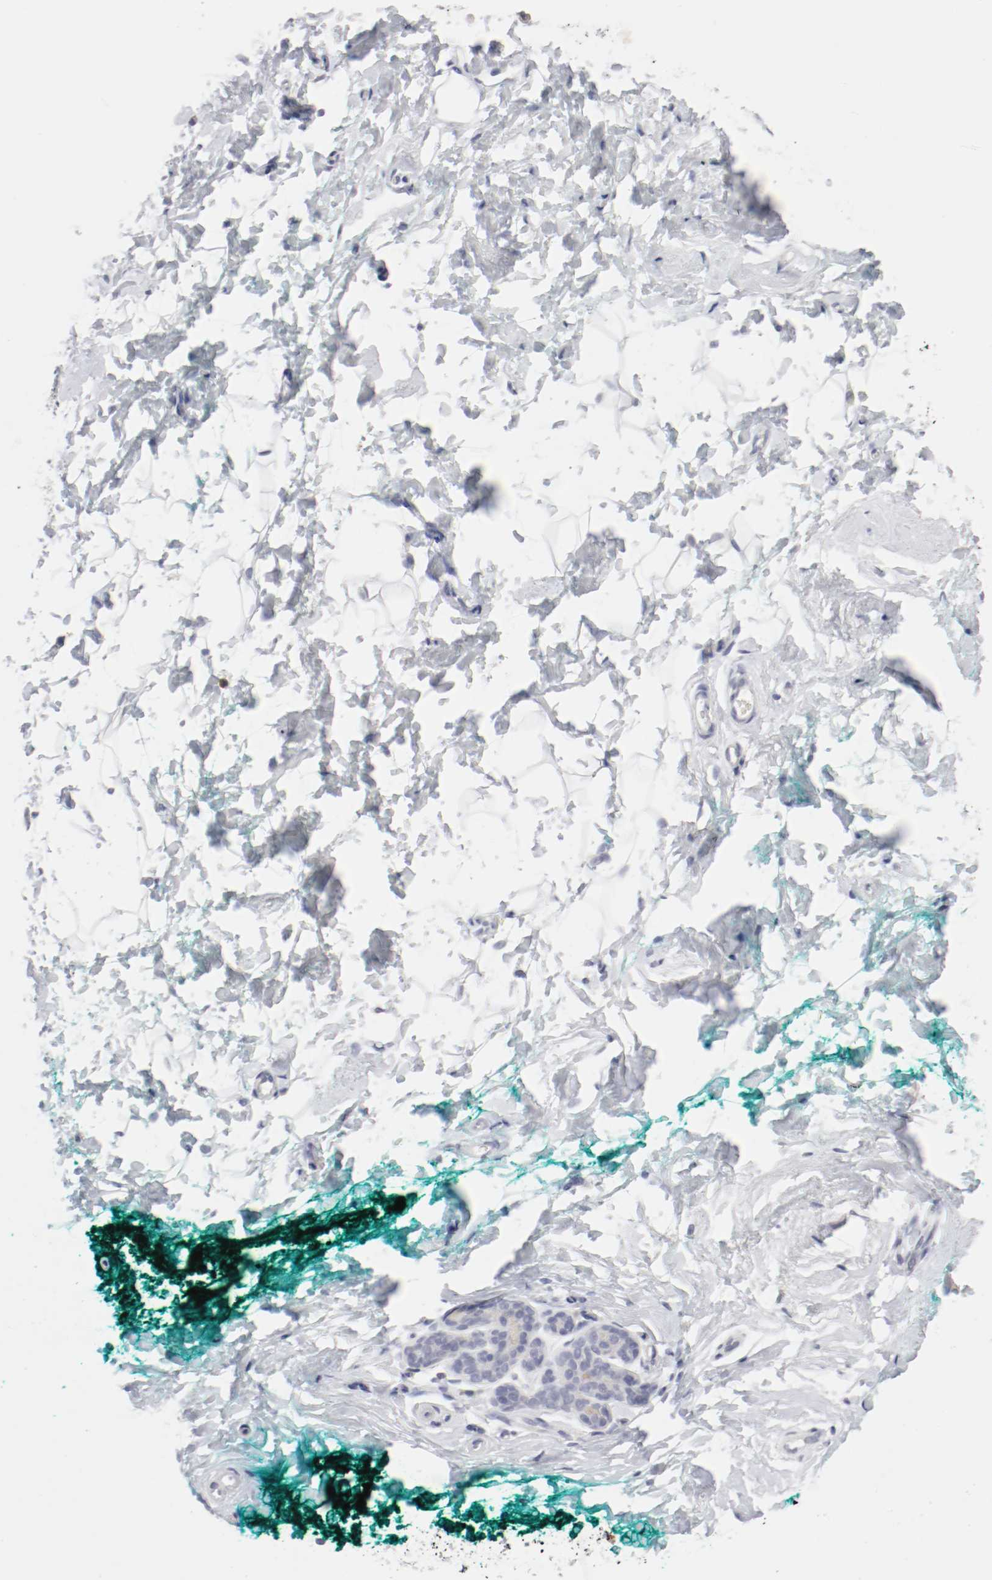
{"staining": {"intensity": "negative", "quantity": "none", "location": "none"}, "tissue": "breast", "cell_type": "Adipocytes", "image_type": "normal", "snomed": [{"axis": "morphology", "description": "Normal tissue, NOS"}, {"axis": "topography", "description": "Breast"}], "caption": "Immunohistochemistry of unremarkable breast displays no positivity in adipocytes. The staining was performed using DAB (3,3'-diaminobenzidine) to visualize the protein expression in brown, while the nuclei were stained in blue with hematoxylin (Magnification: 20x).", "gene": "ITGAX", "patient": {"sex": "female", "age": 52}}